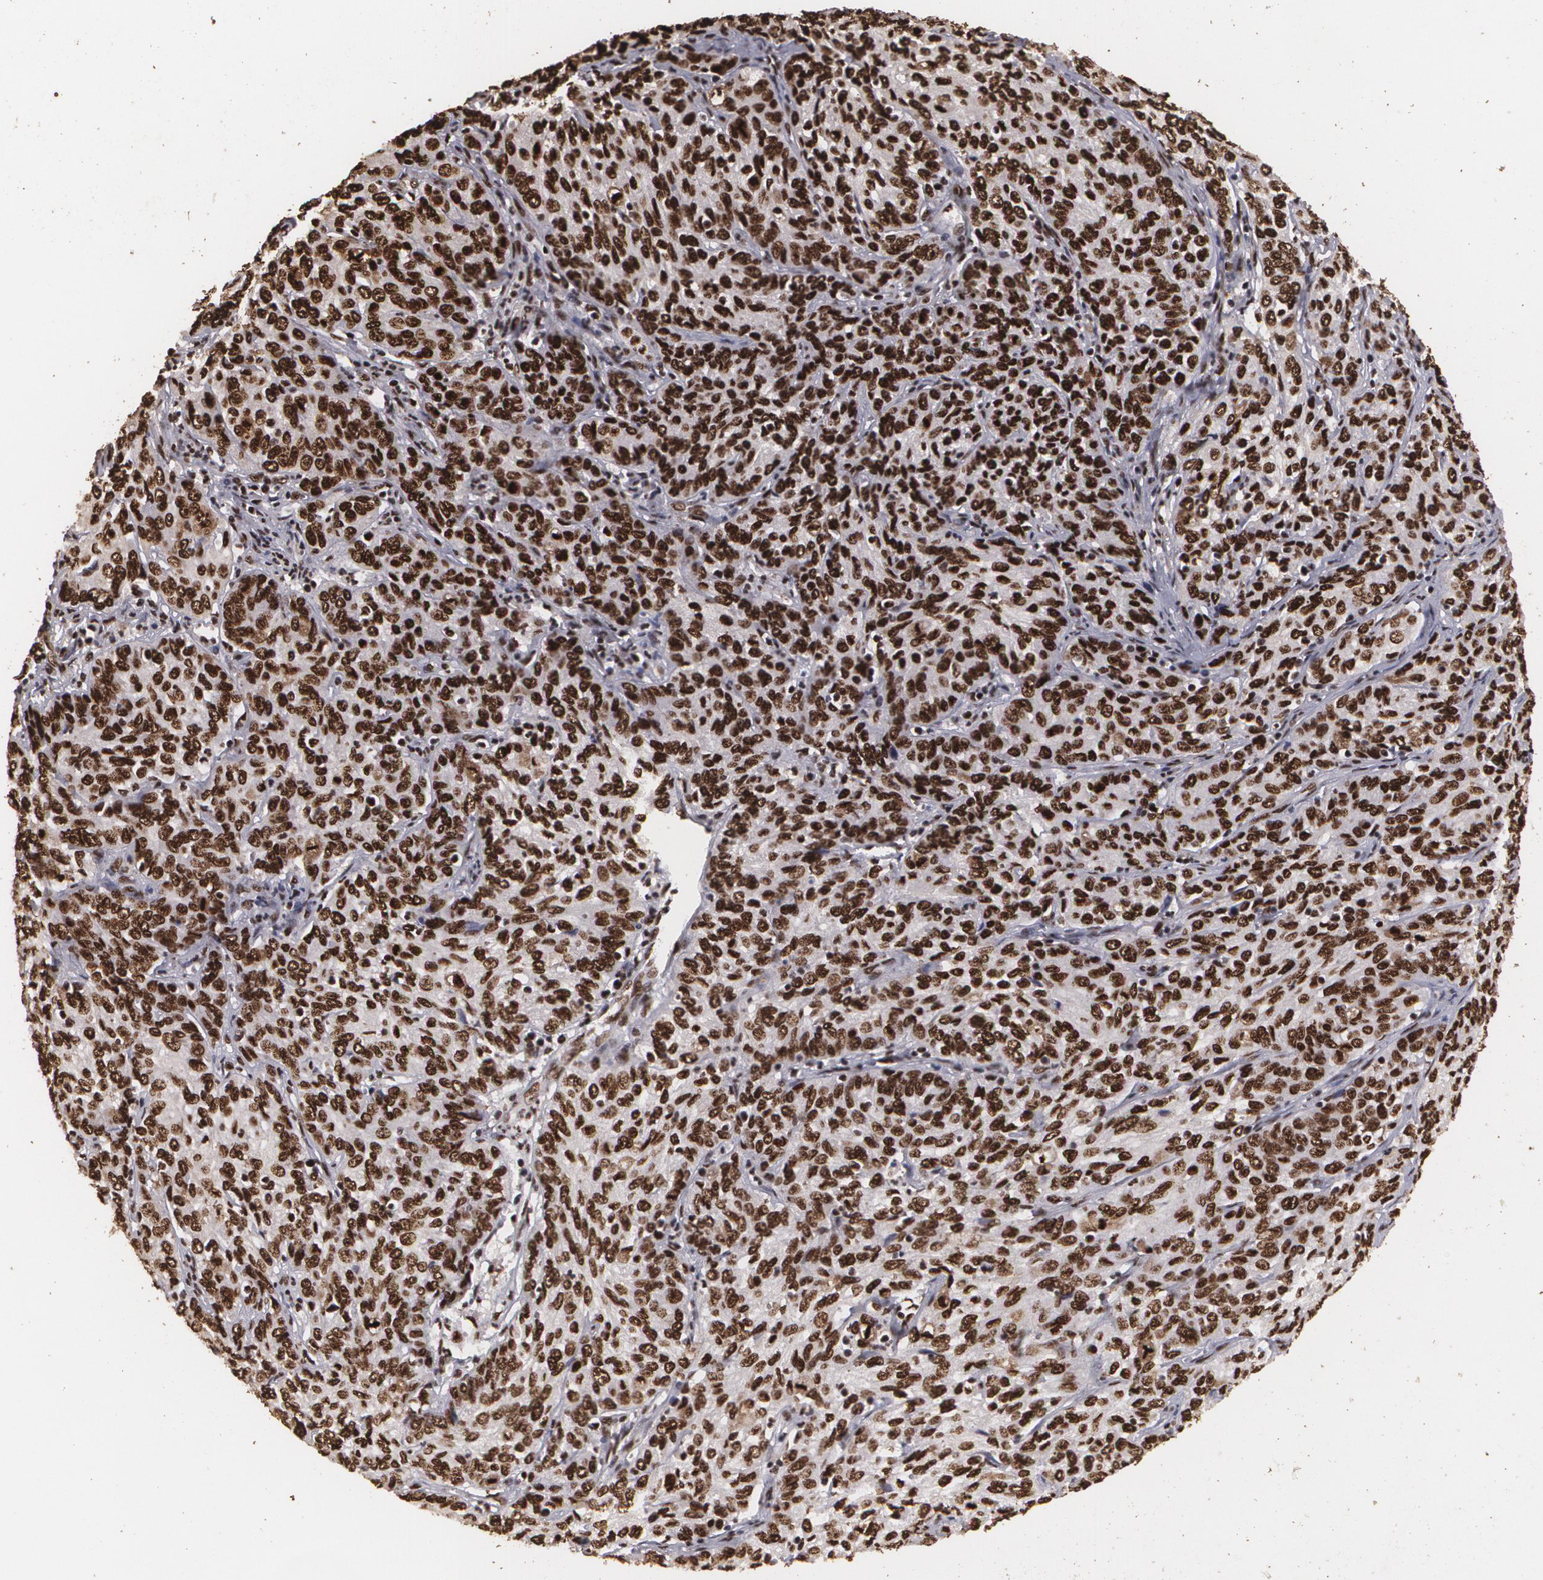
{"staining": {"intensity": "strong", "quantity": ">75%", "location": "nuclear"}, "tissue": "cervical cancer", "cell_type": "Tumor cells", "image_type": "cancer", "snomed": [{"axis": "morphology", "description": "Squamous cell carcinoma, NOS"}, {"axis": "topography", "description": "Cervix"}], "caption": "The micrograph reveals a brown stain indicating the presence of a protein in the nuclear of tumor cells in squamous cell carcinoma (cervical).", "gene": "RCOR1", "patient": {"sex": "female", "age": 38}}